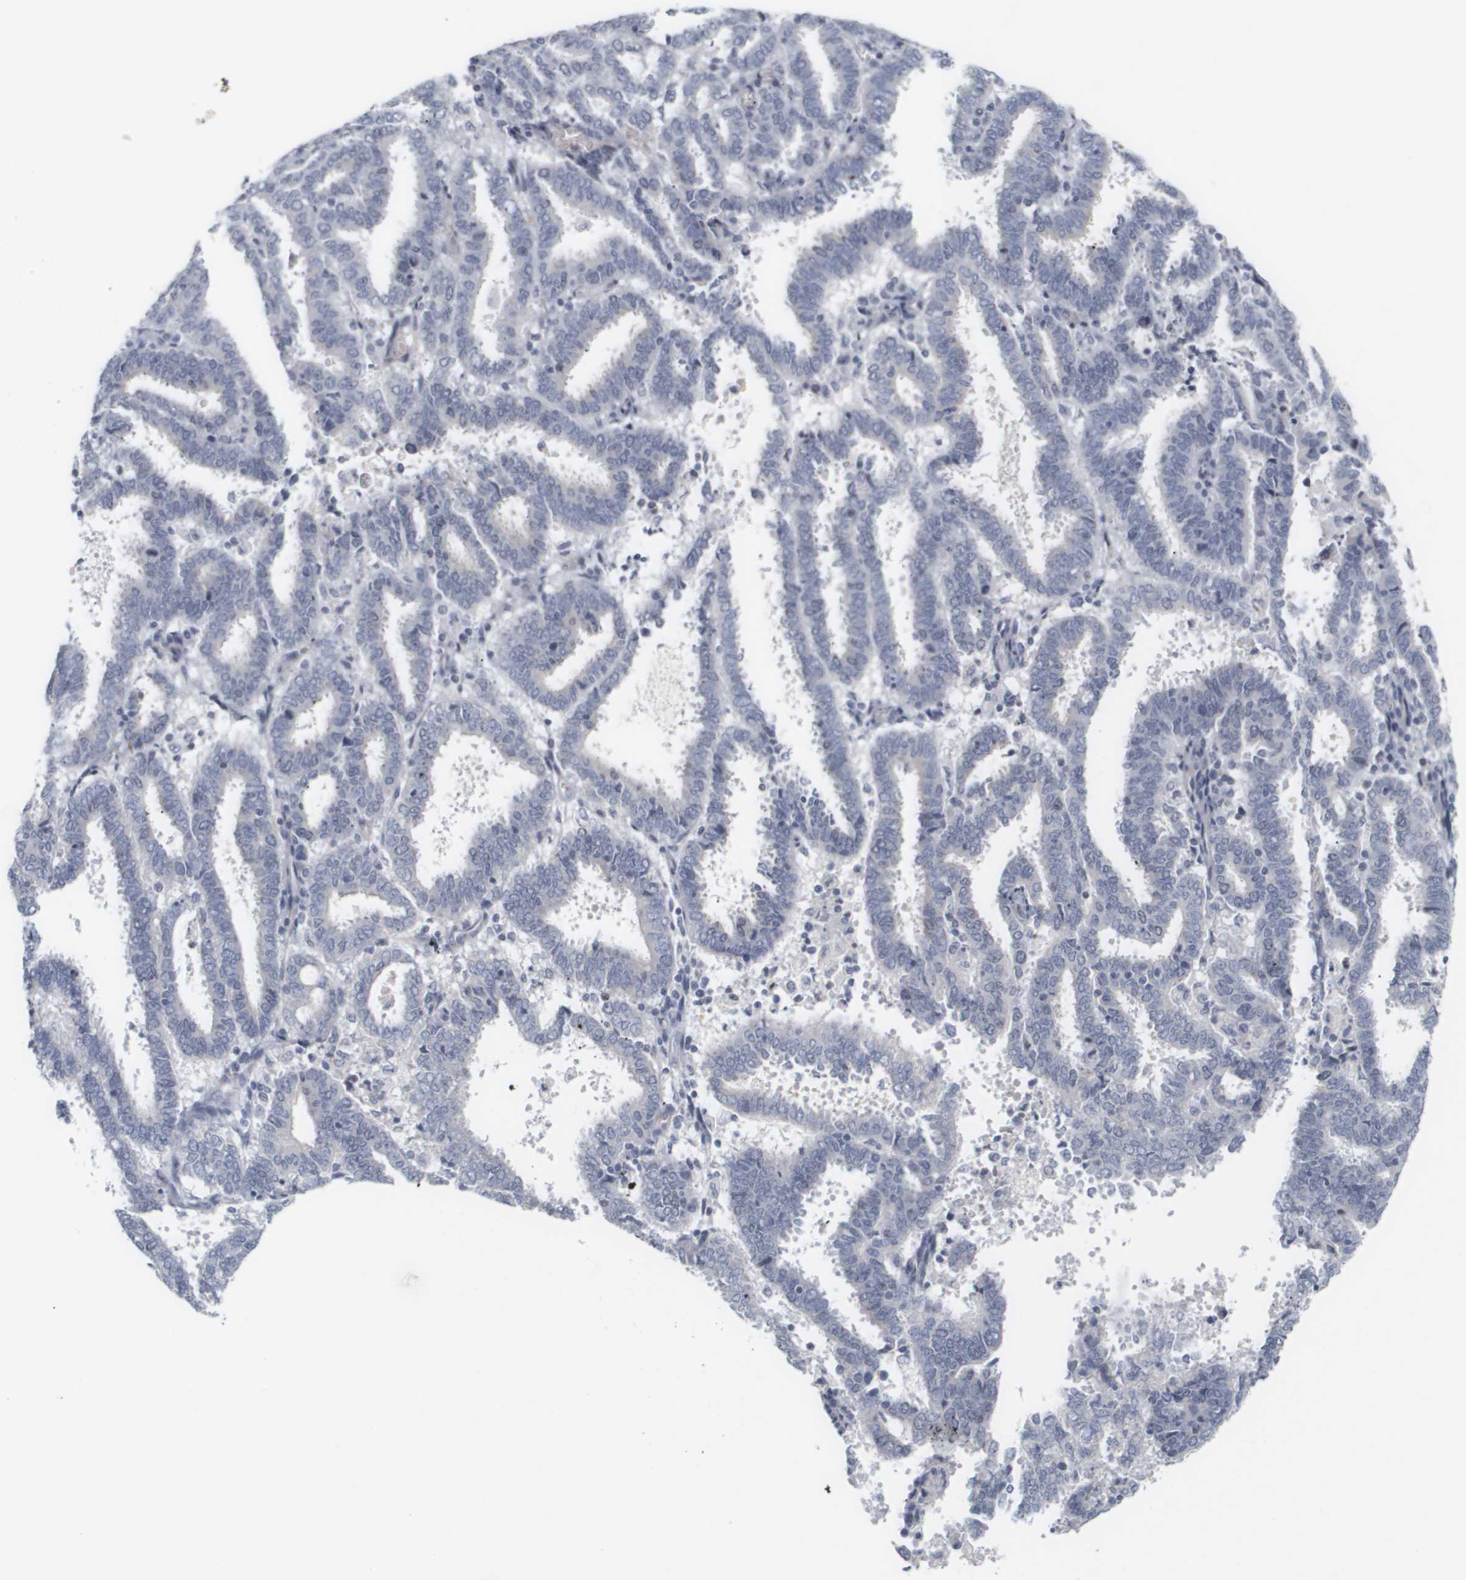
{"staining": {"intensity": "negative", "quantity": "none", "location": "none"}, "tissue": "endometrial cancer", "cell_type": "Tumor cells", "image_type": "cancer", "snomed": [{"axis": "morphology", "description": "Adenocarcinoma, NOS"}, {"axis": "topography", "description": "Uterus"}], "caption": "The immunohistochemistry micrograph has no significant positivity in tumor cells of endometrial adenocarcinoma tissue.", "gene": "CYB561", "patient": {"sex": "female", "age": 83}}